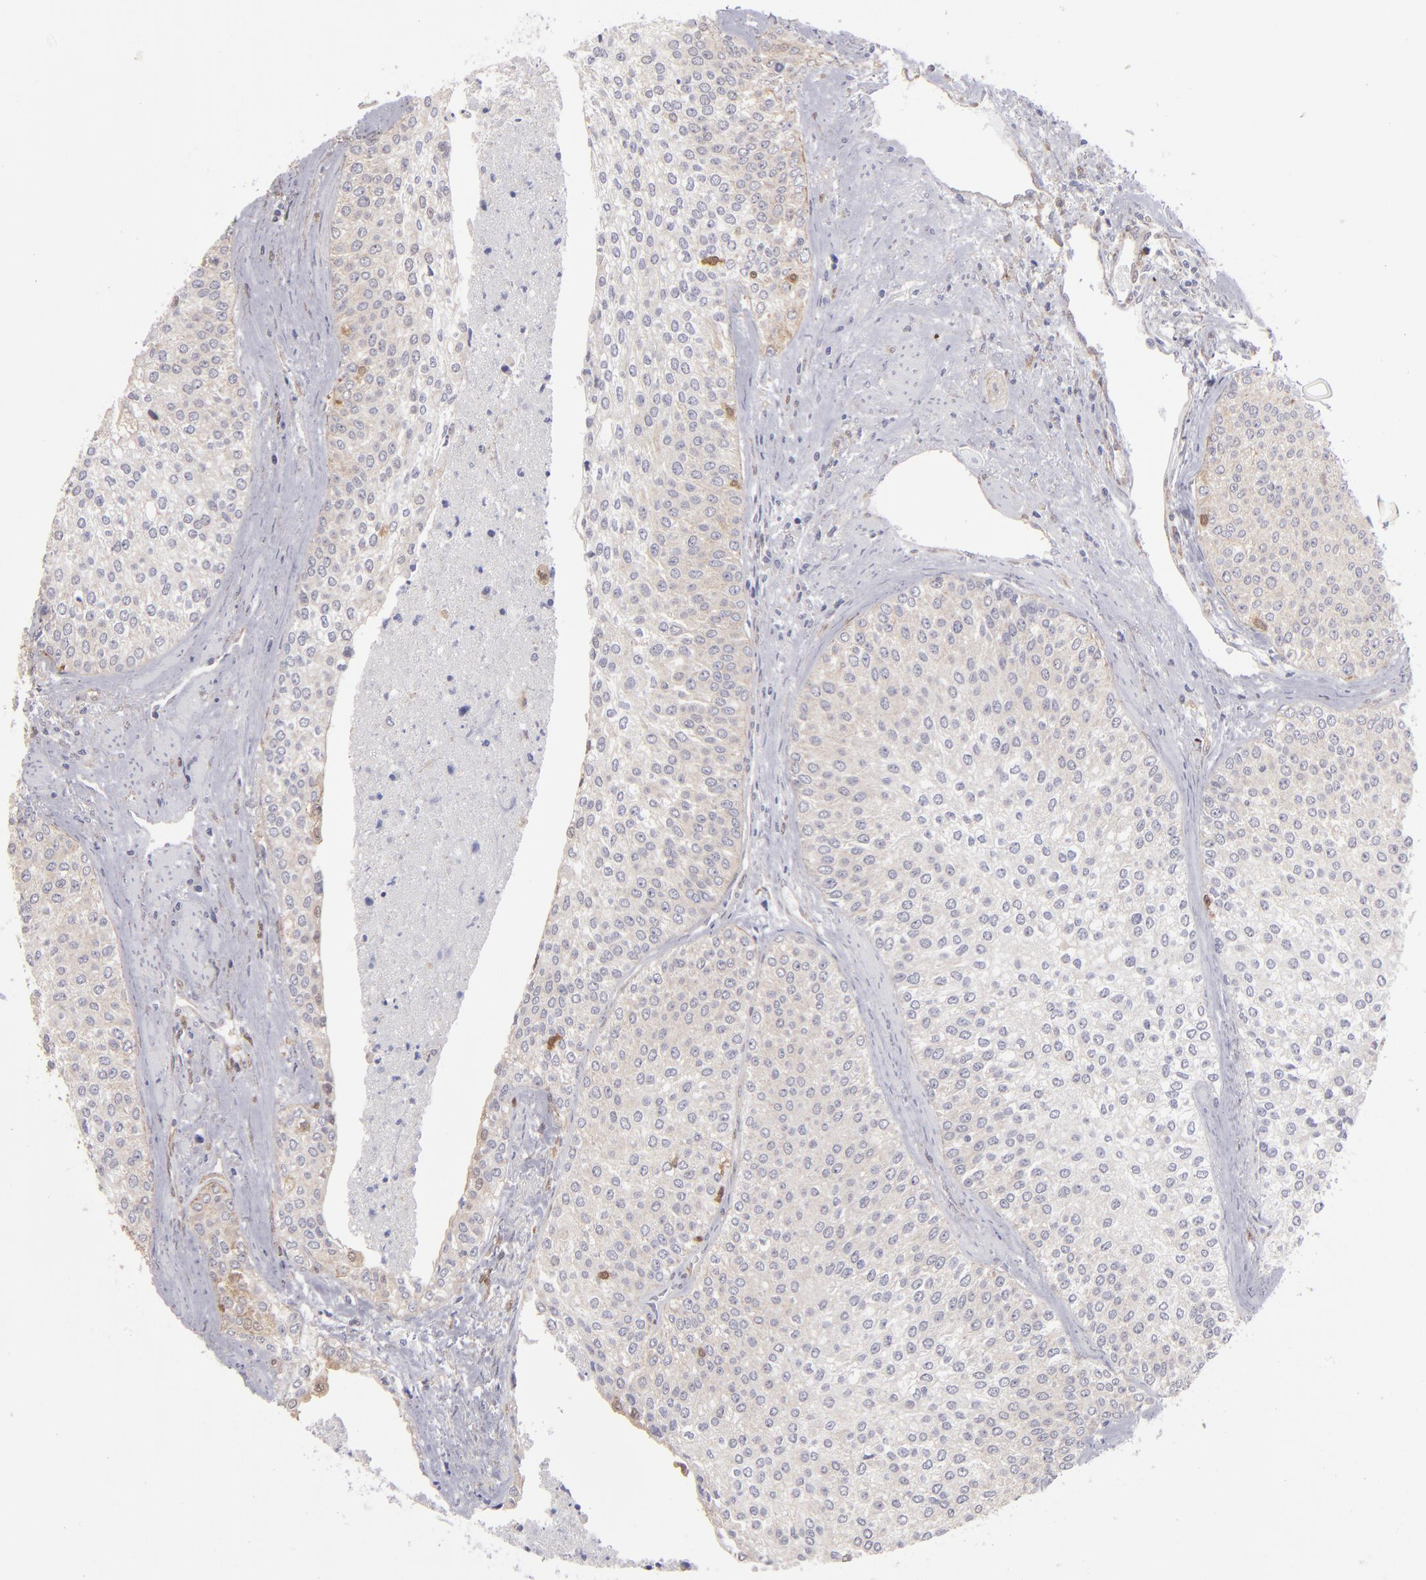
{"staining": {"intensity": "weak", "quantity": ">75%", "location": "cytoplasmic/membranous"}, "tissue": "urothelial cancer", "cell_type": "Tumor cells", "image_type": "cancer", "snomed": [{"axis": "morphology", "description": "Urothelial carcinoma, Low grade"}, {"axis": "topography", "description": "Urinary bladder"}], "caption": "The micrograph demonstrates a brown stain indicating the presence of a protein in the cytoplasmic/membranous of tumor cells in urothelial cancer.", "gene": "NDRG2", "patient": {"sex": "female", "age": 73}}